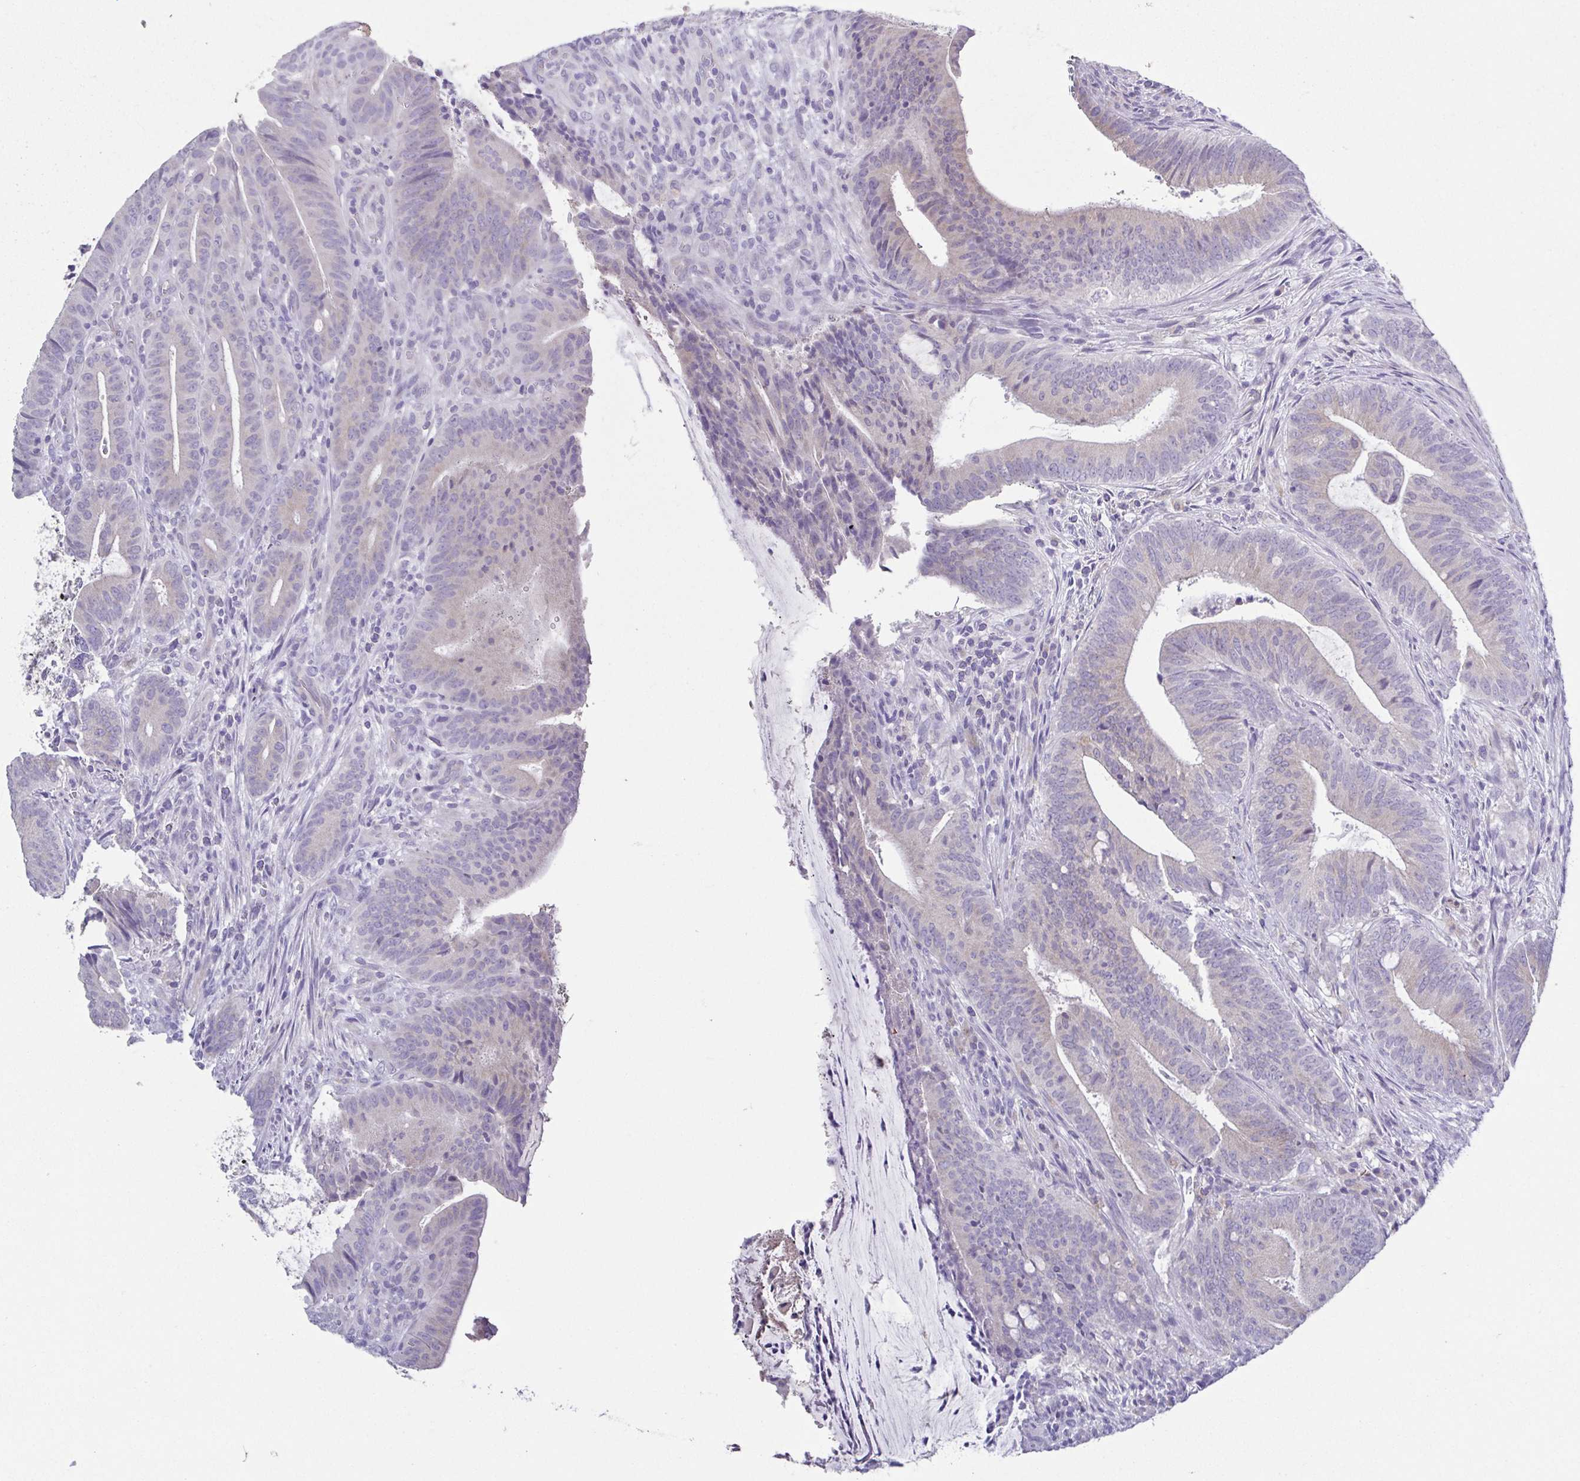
{"staining": {"intensity": "negative", "quantity": "none", "location": "none"}, "tissue": "colorectal cancer", "cell_type": "Tumor cells", "image_type": "cancer", "snomed": [{"axis": "morphology", "description": "Adenocarcinoma, NOS"}, {"axis": "topography", "description": "Colon"}], "caption": "This photomicrograph is of adenocarcinoma (colorectal) stained with immunohistochemistry to label a protein in brown with the nuclei are counter-stained blue. There is no positivity in tumor cells.", "gene": "RDH11", "patient": {"sex": "female", "age": 43}}